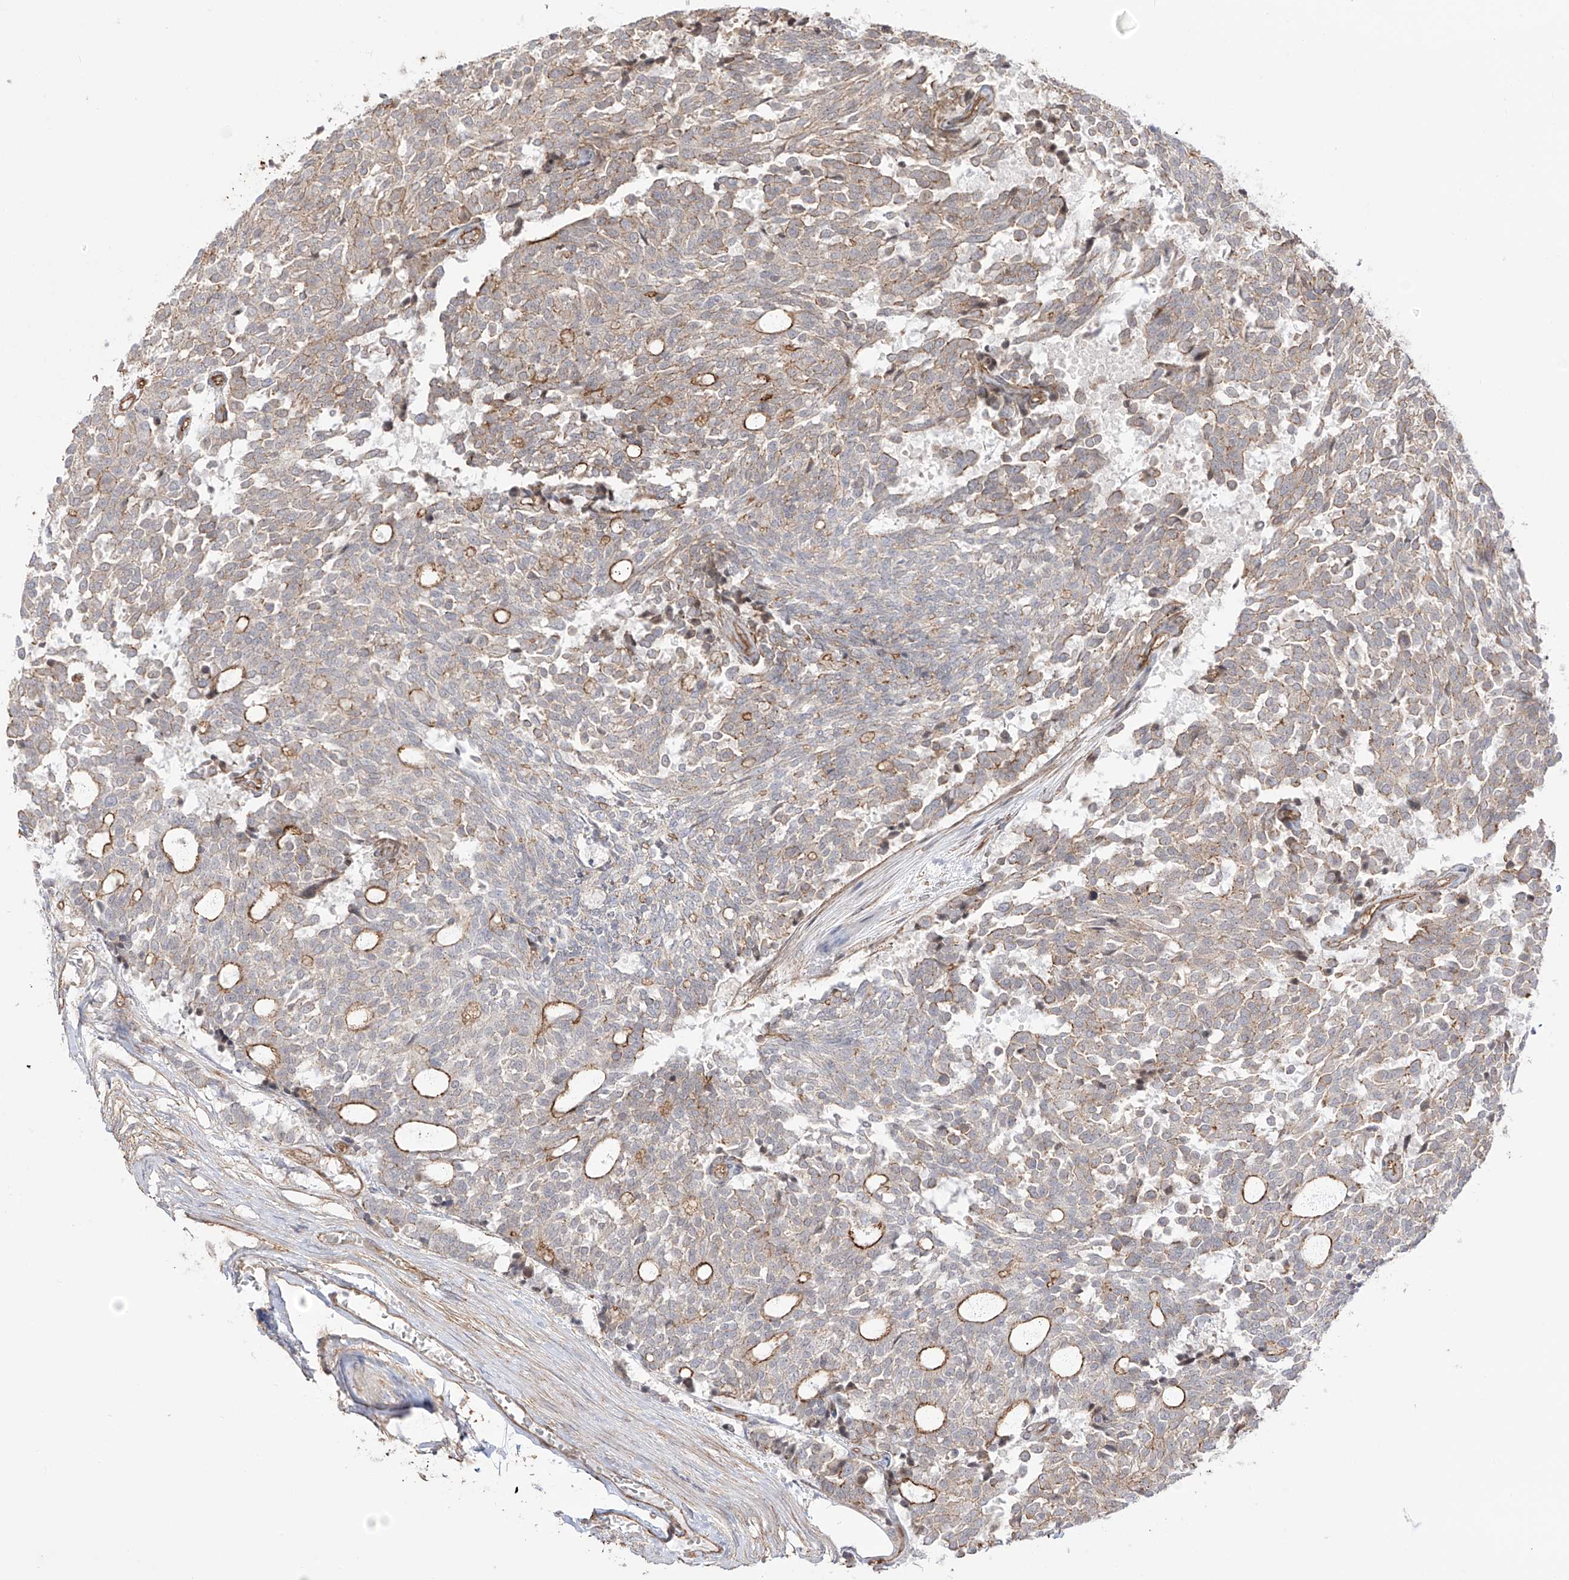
{"staining": {"intensity": "moderate", "quantity": "25%-75%", "location": "cytoplasmic/membranous"}, "tissue": "carcinoid", "cell_type": "Tumor cells", "image_type": "cancer", "snomed": [{"axis": "morphology", "description": "Carcinoid, malignant, NOS"}, {"axis": "topography", "description": "Pancreas"}], "caption": "Human carcinoid stained for a protein (brown) reveals moderate cytoplasmic/membranous positive expression in approximately 25%-75% of tumor cells.", "gene": "ZNF180", "patient": {"sex": "female", "age": 54}}